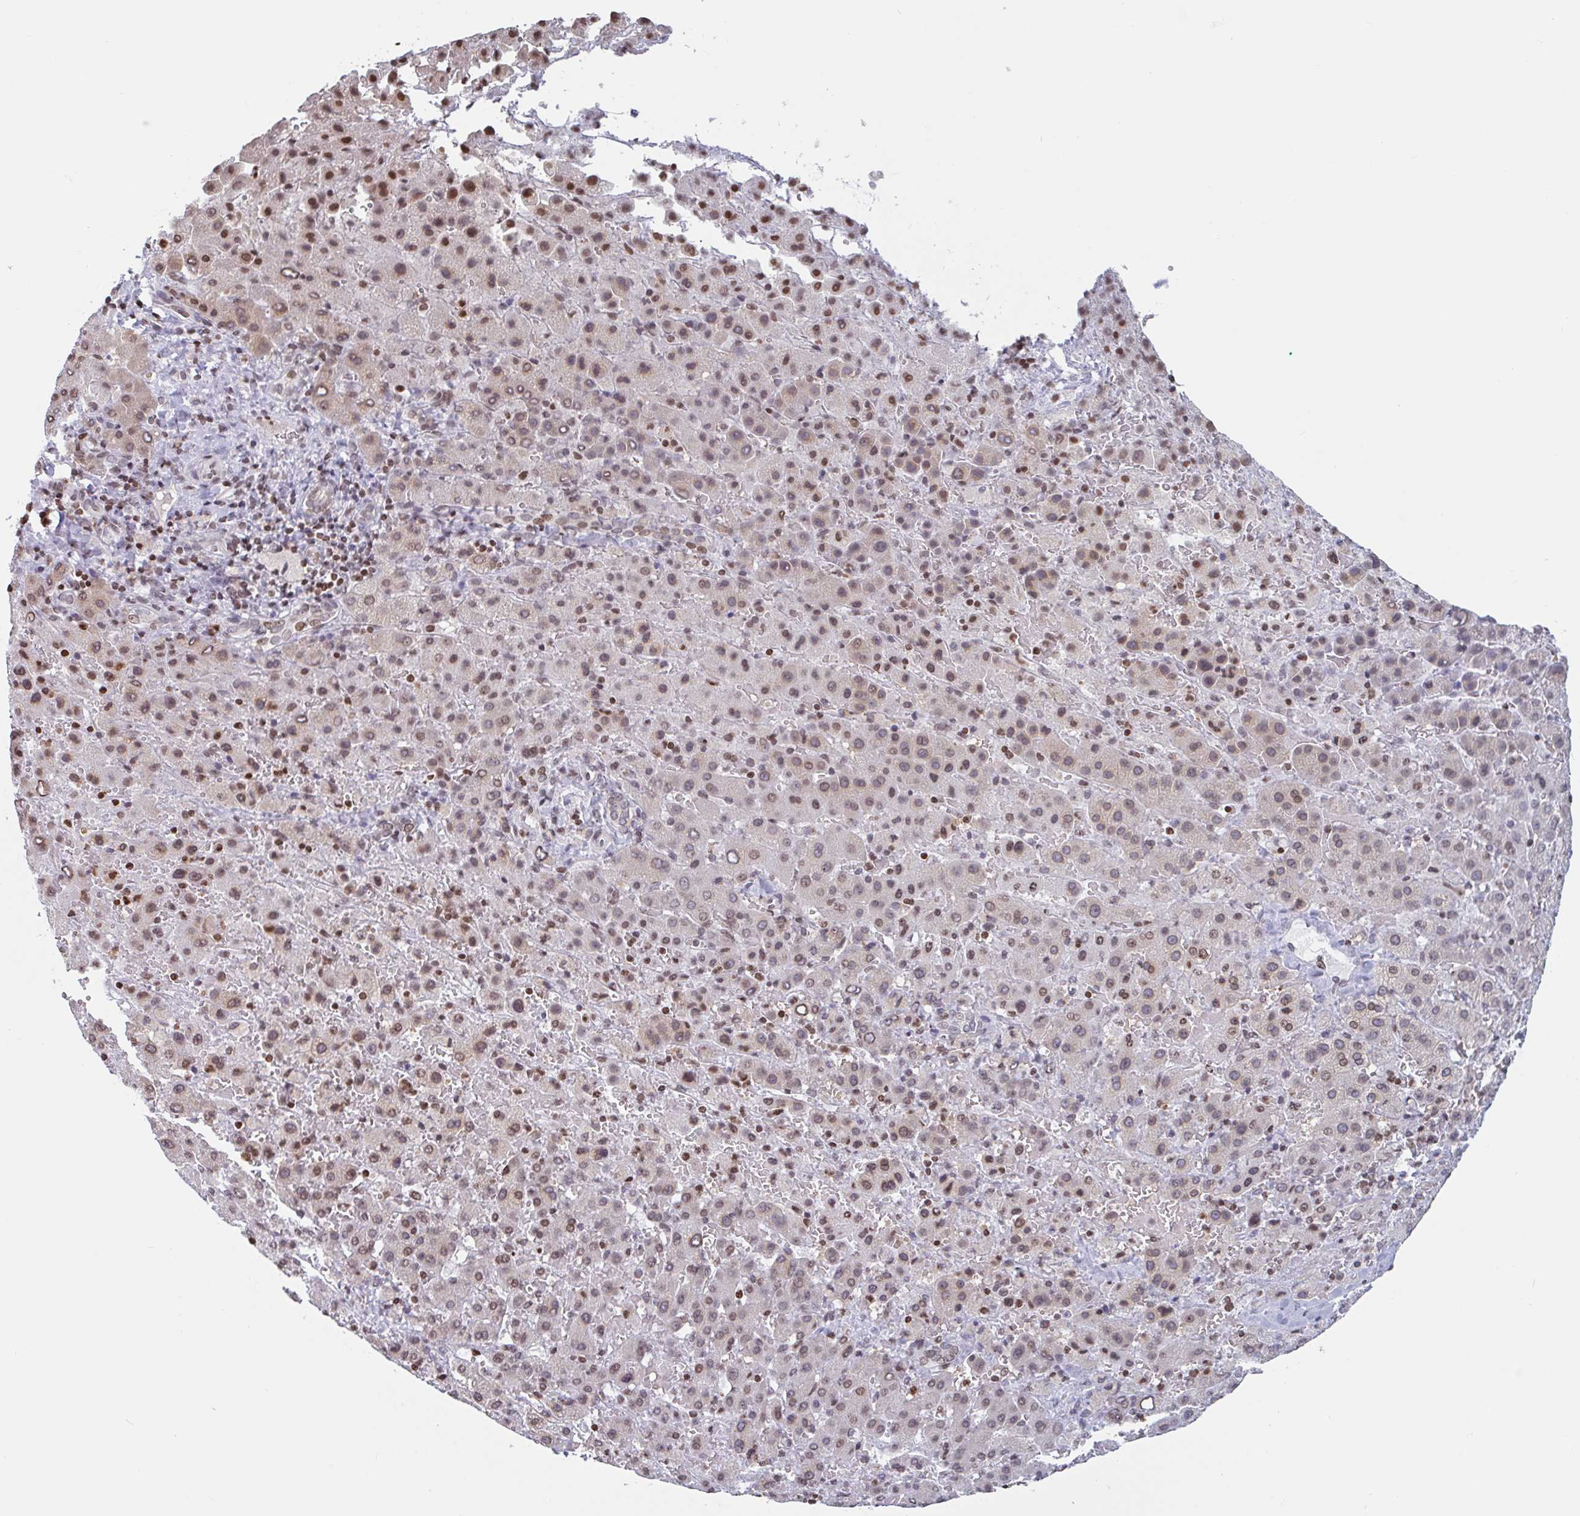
{"staining": {"intensity": "moderate", "quantity": ">75%", "location": "nuclear"}, "tissue": "liver cancer", "cell_type": "Tumor cells", "image_type": "cancer", "snomed": [{"axis": "morphology", "description": "Carcinoma, Hepatocellular, NOS"}, {"axis": "topography", "description": "Liver"}], "caption": "Brown immunohistochemical staining in human liver cancer exhibits moderate nuclear staining in about >75% of tumor cells.", "gene": "NOL6", "patient": {"sex": "female", "age": 58}}